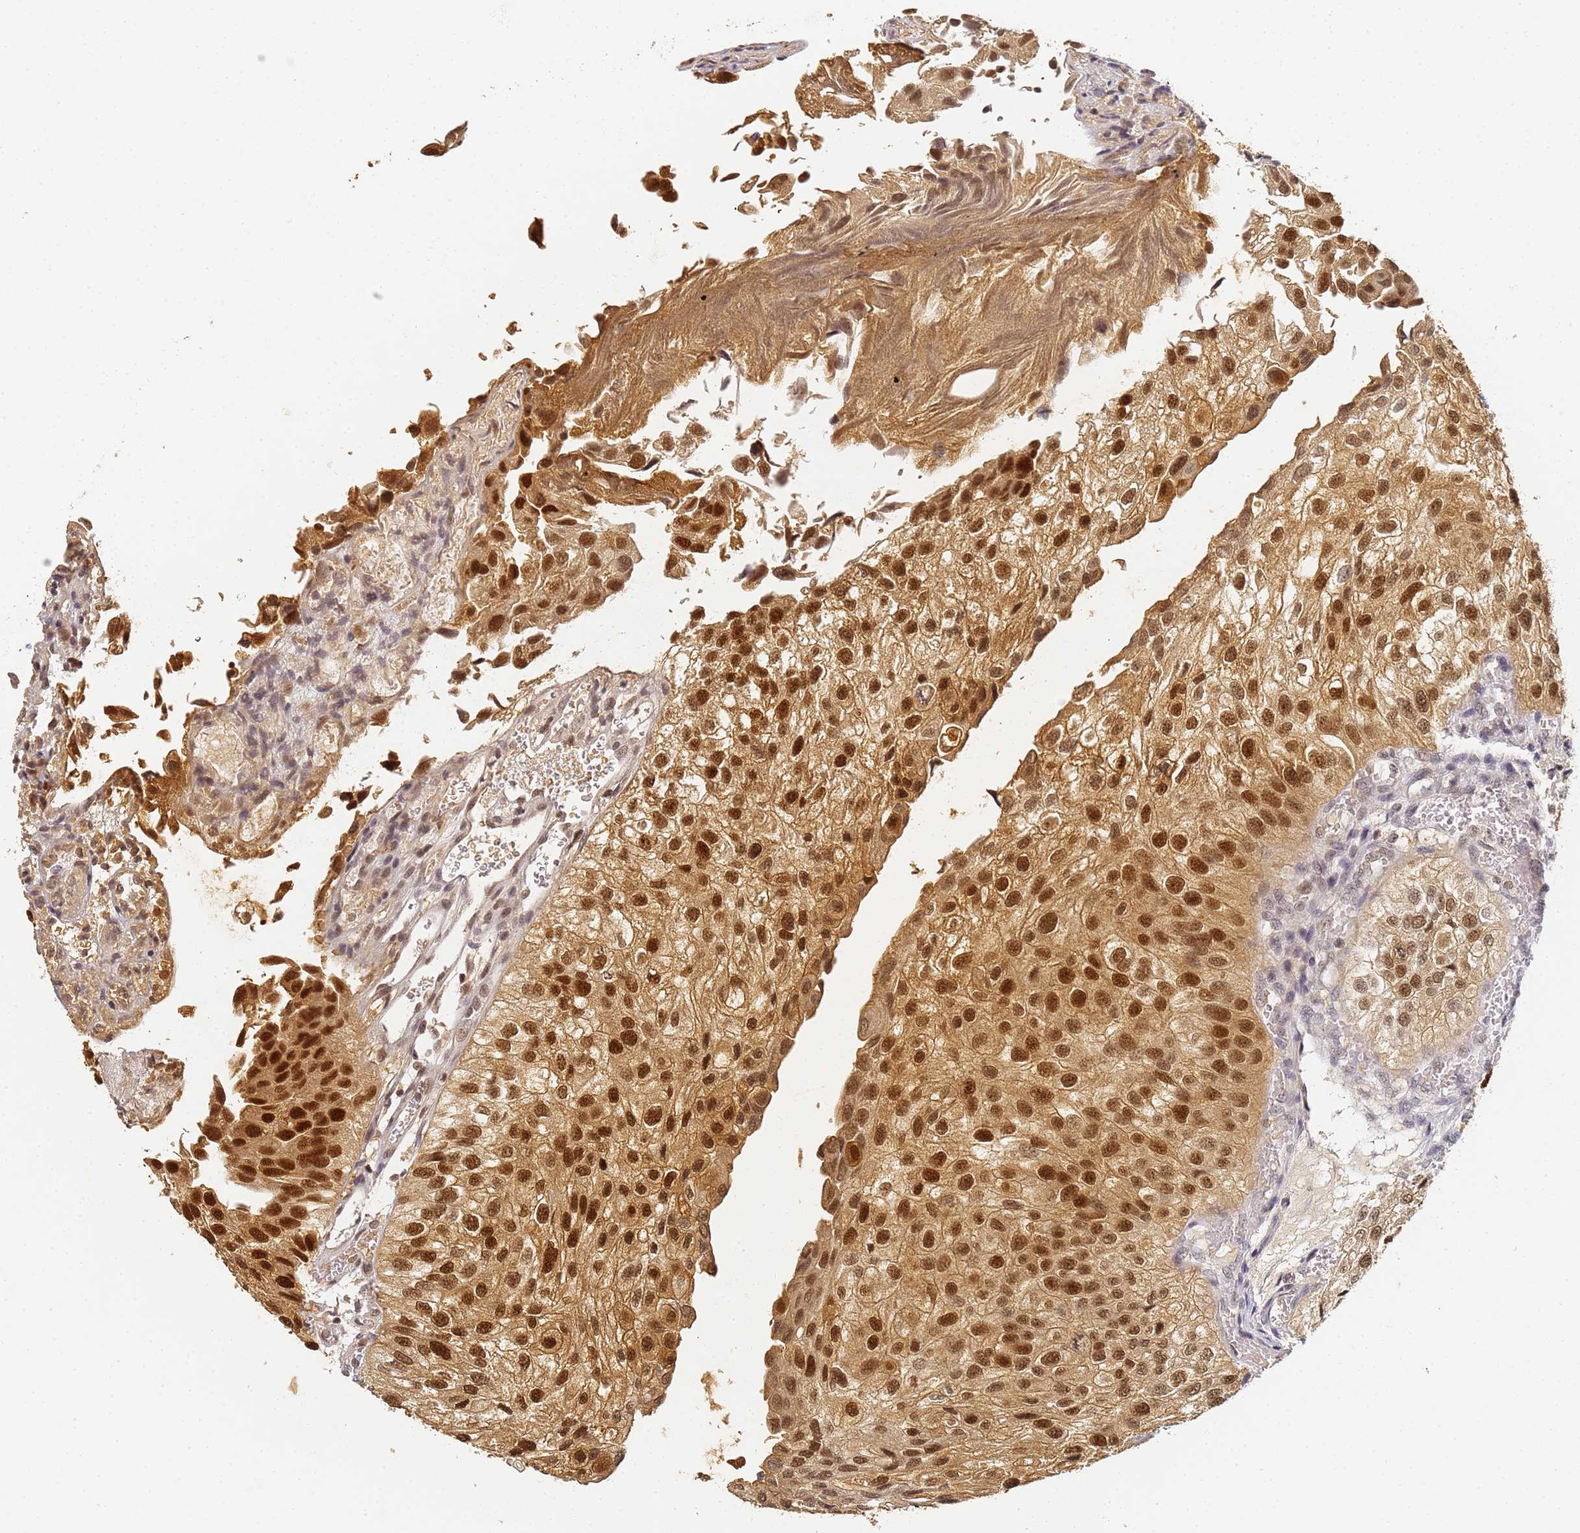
{"staining": {"intensity": "strong", "quantity": ">75%", "location": "cytoplasmic/membranous,nuclear"}, "tissue": "urothelial cancer", "cell_type": "Tumor cells", "image_type": "cancer", "snomed": [{"axis": "morphology", "description": "Urothelial carcinoma, Low grade"}, {"axis": "topography", "description": "Urinary bladder"}], "caption": "The image displays staining of low-grade urothelial carcinoma, revealing strong cytoplasmic/membranous and nuclear protein expression (brown color) within tumor cells. (DAB IHC with brightfield microscopy, high magnification).", "gene": "HMCES", "patient": {"sex": "female", "age": 89}}